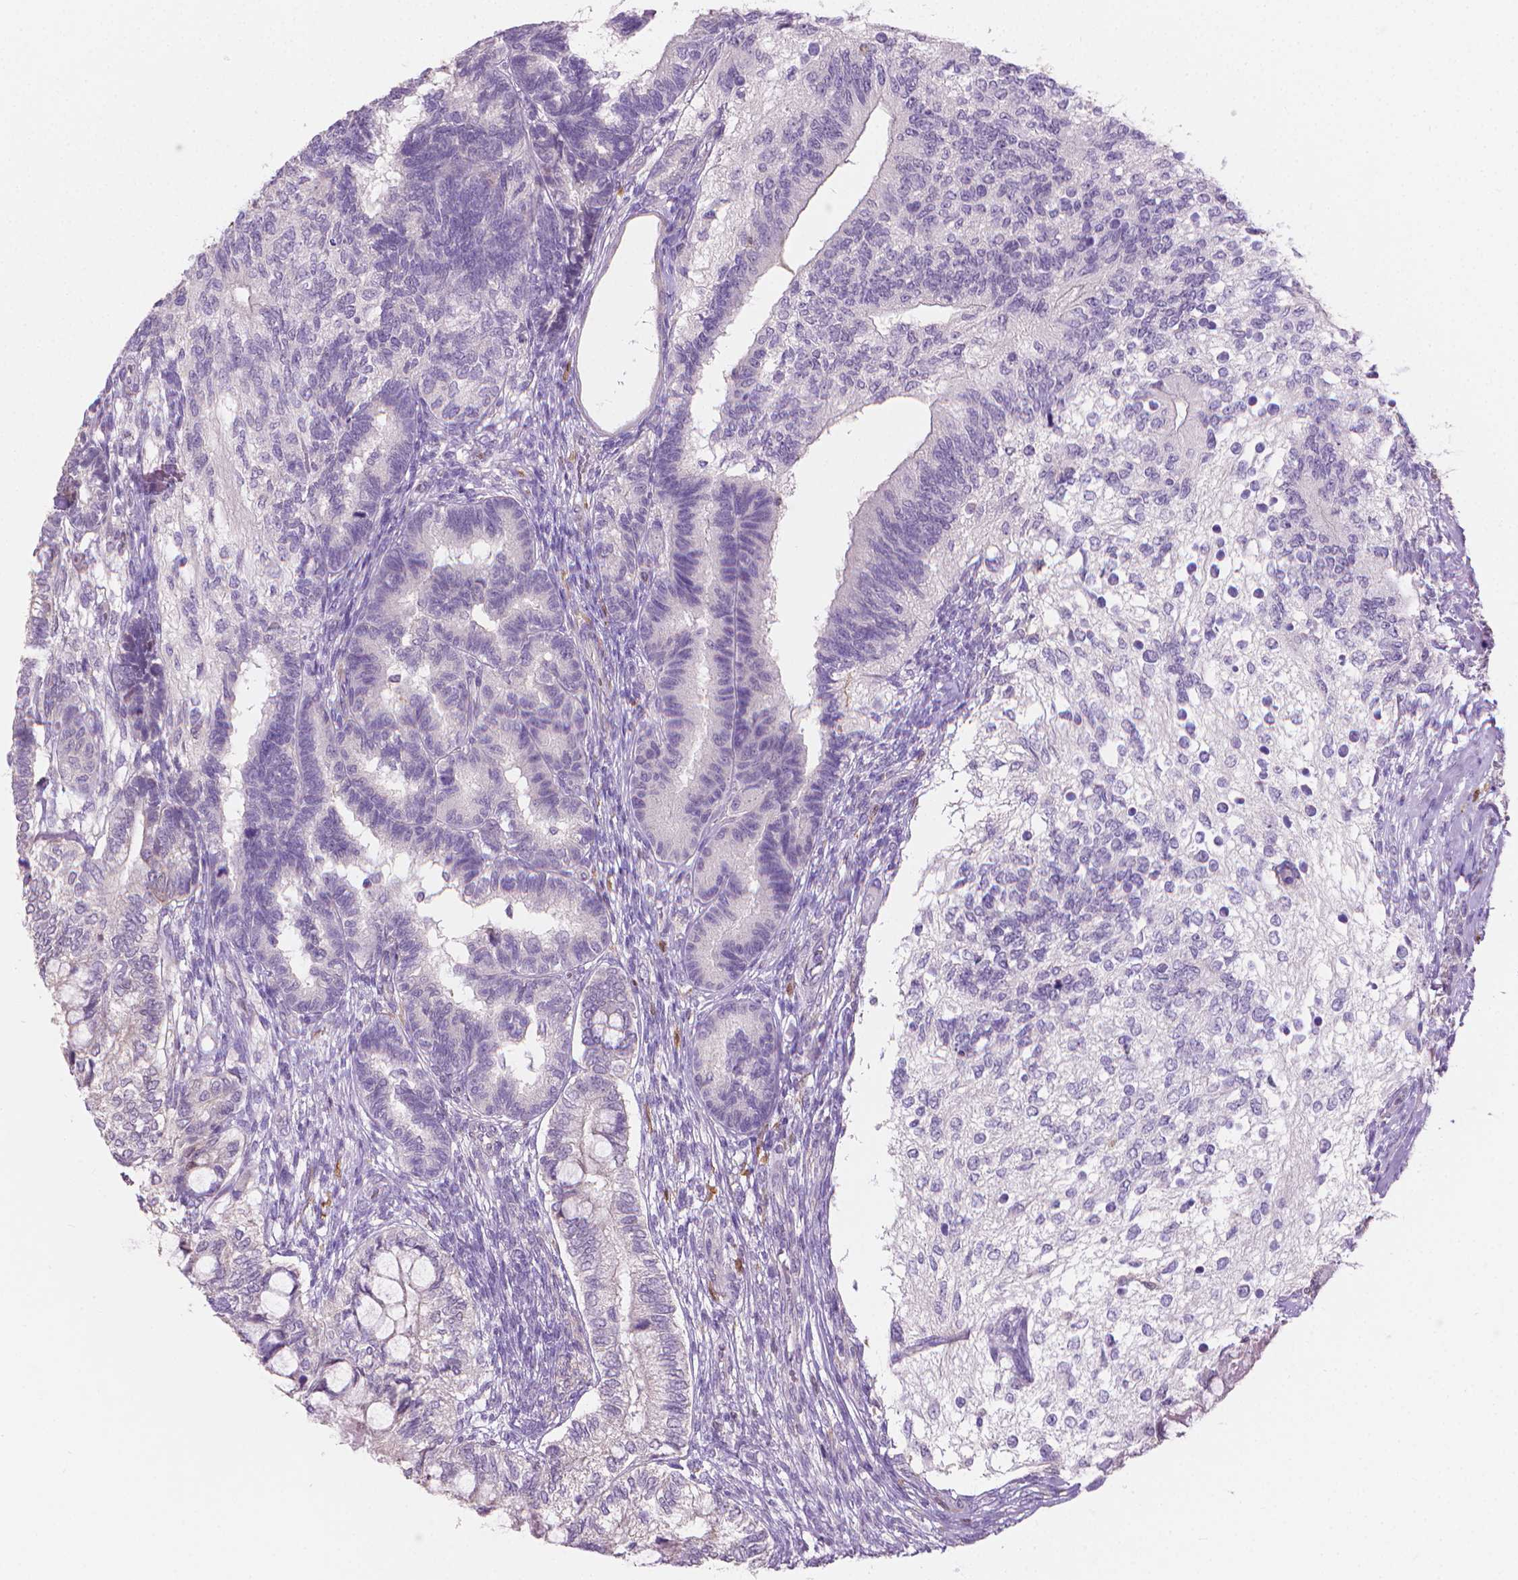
{"staining": {"intensity": "negative", "quantity": "none", "location": "none"}, "tissue": "testis cancer", "cell_type": "Tumor cells", "image_type": "cancer", "snomed": [{"axis": "morphology", "description": "Seminoma, NOS"}, {"axis": "morphology", "description": "Carcinoma, Embryonal, NOS"}, {"axis": "topography", "description": "Testis"}], "caption": "Immunohistochemistry (IHC) of human testis cancer (seminoma) reveals no staining in tumor cells.", "gene": "GSDMA", "patient": {"sex": "male", "age": 41}}